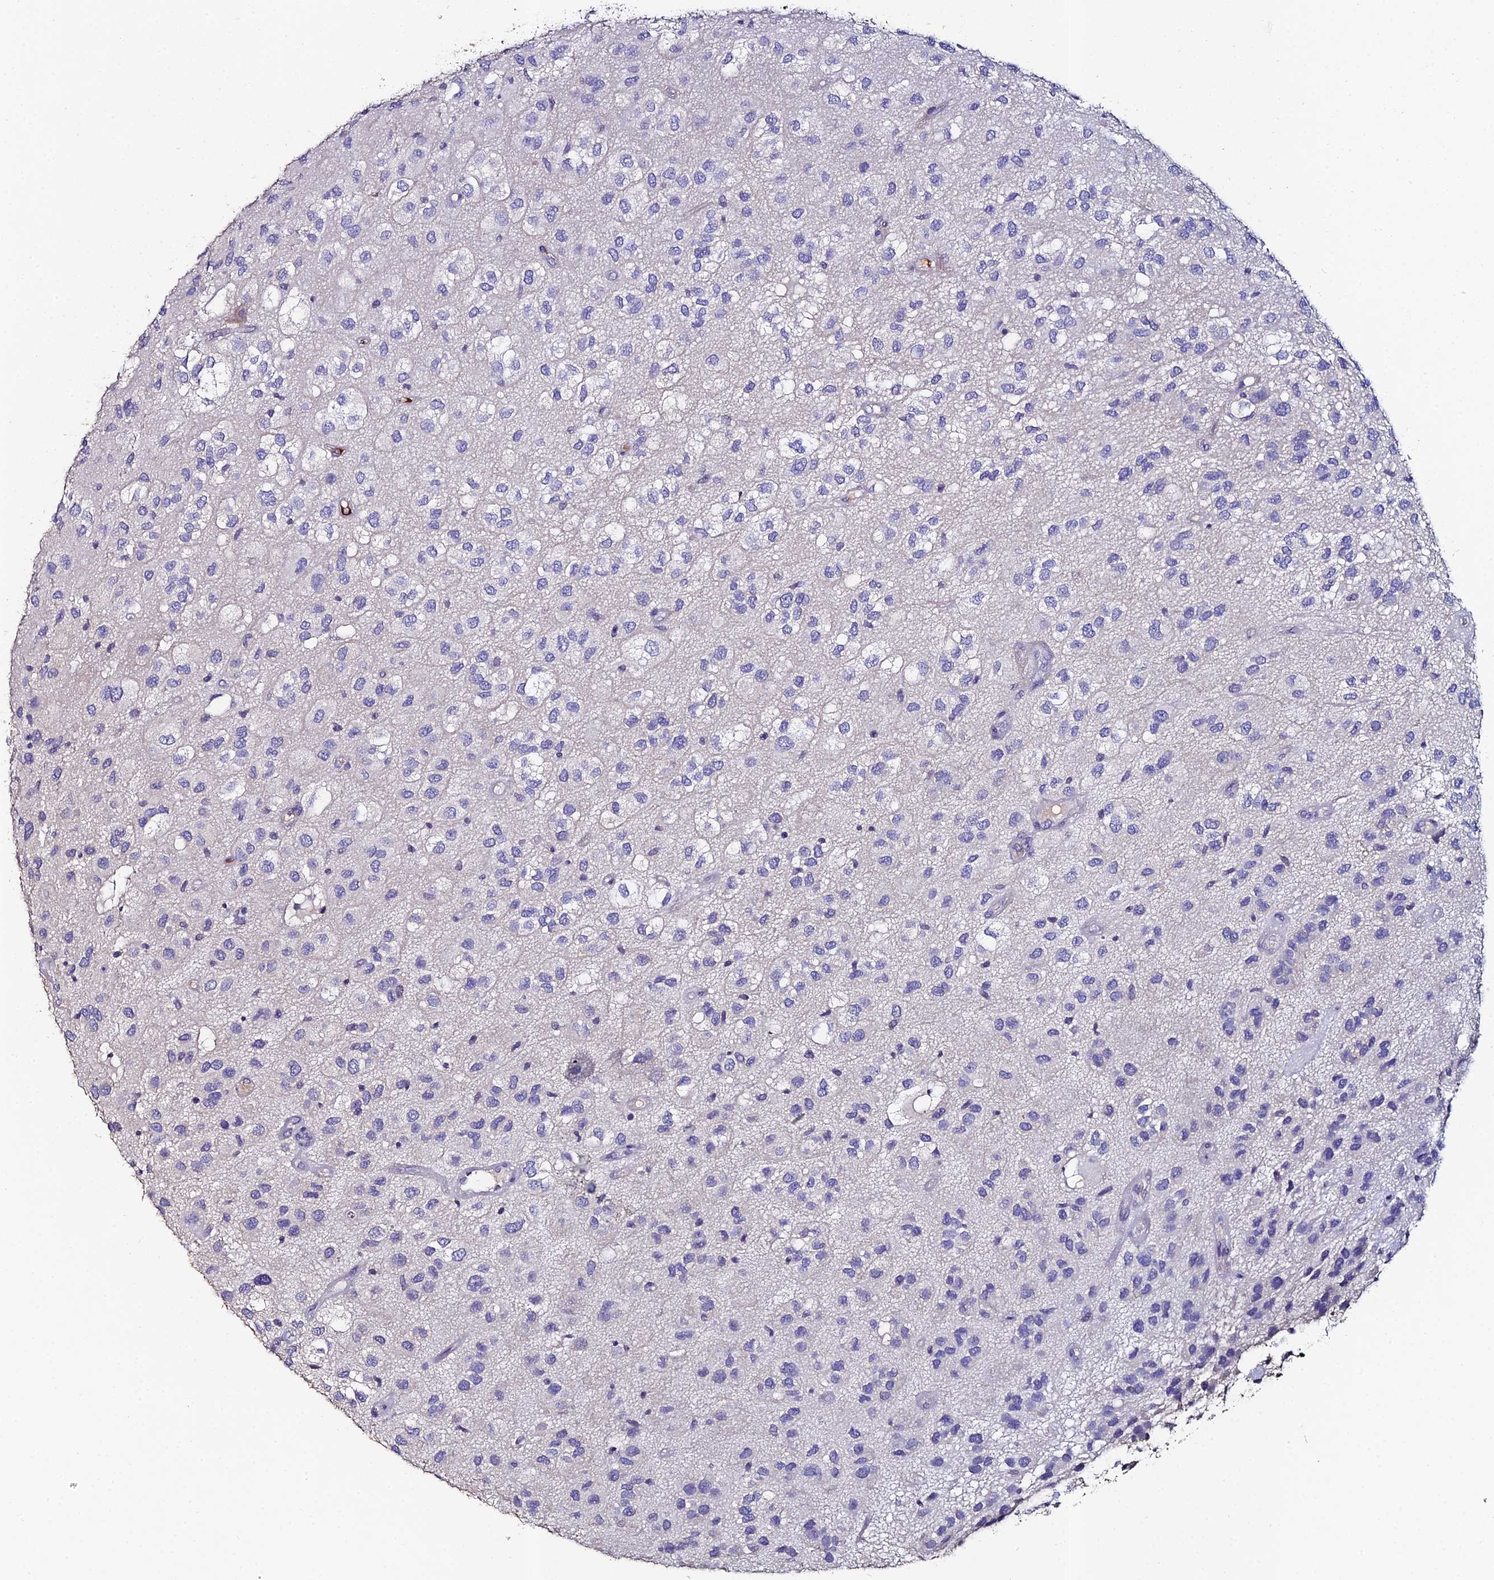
{"staining": {"intensity": "negative", "quantity": "none", "location": "none"}, "tissue": "glioma", "cell_type": "Tumor cells", "image_type": "cancer", "snomed": [{"axis": "morphology", "description": "Glioma, malignant, Low grade"}, {"axis": "topography", "description": "Brain"}], "caption": "IHC of glioma displays no staining in tumor cells.", "gene": "ESRRG", "patient": {"sex": "male", "age": 66}}